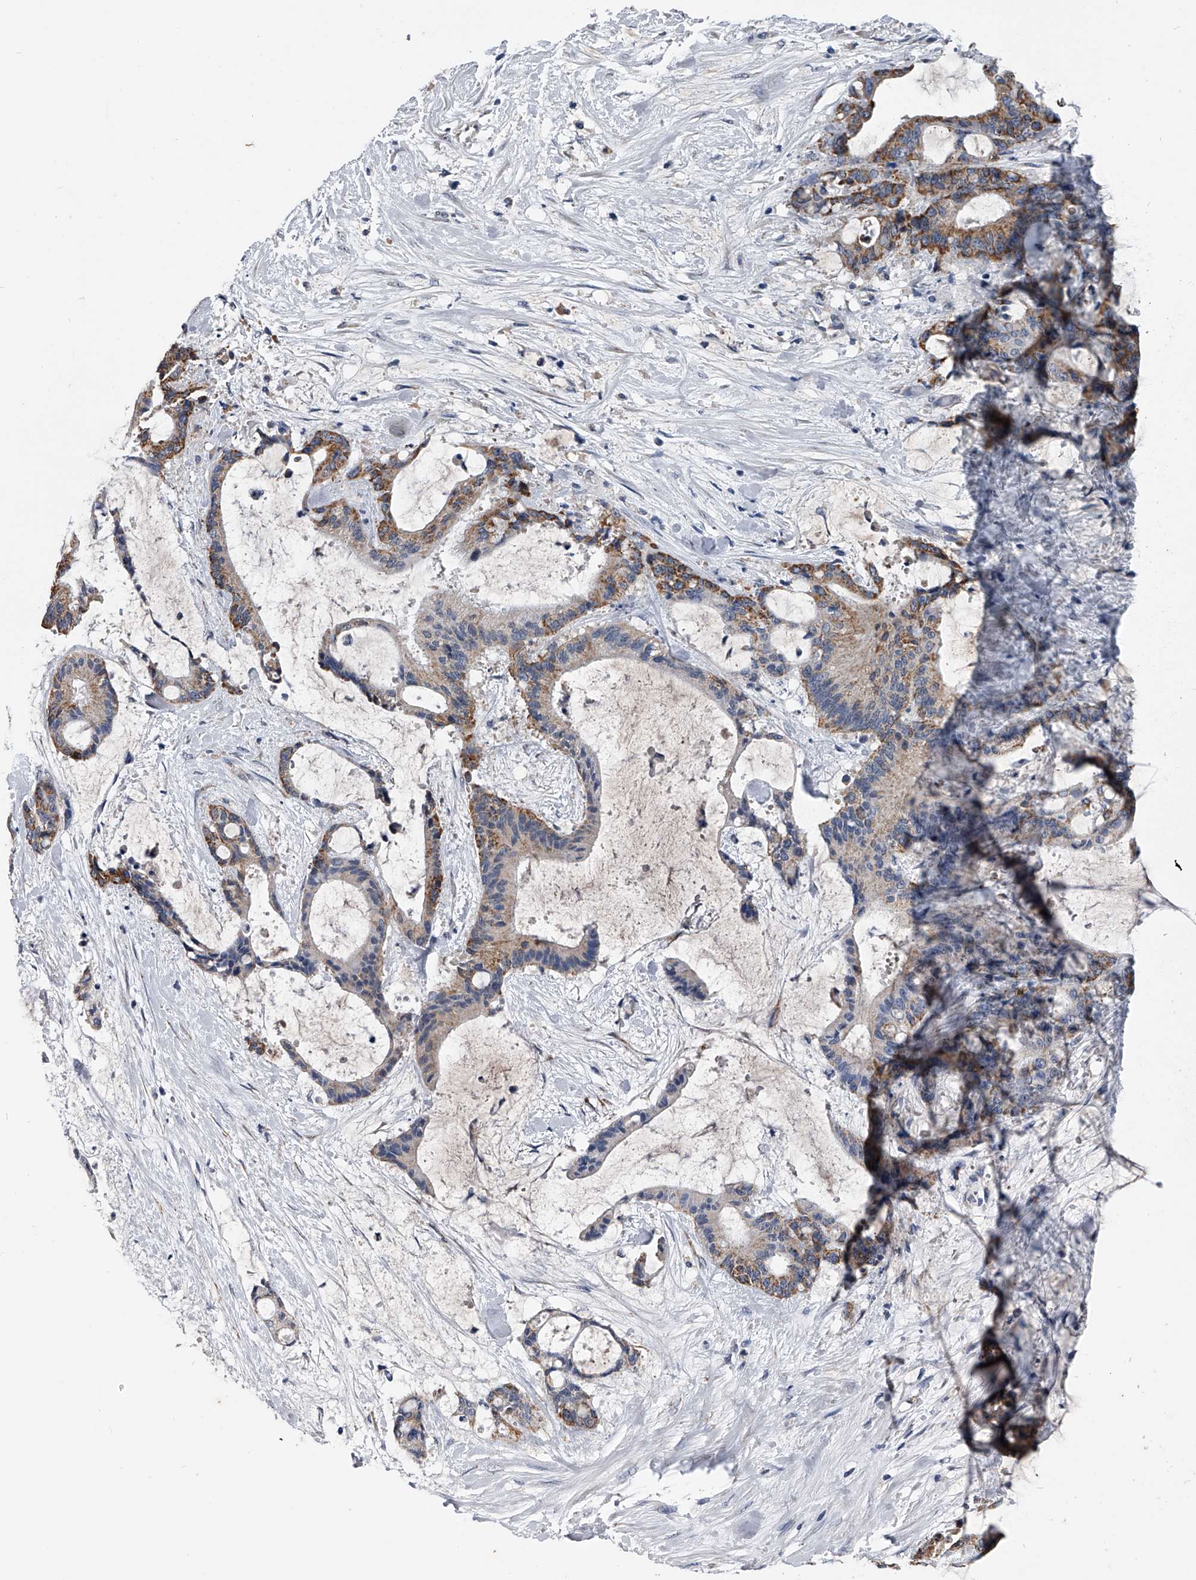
{"staining": {"intensity": "moderate", "quantity": ">75%", "location": "cytoplasmic/membranous"}, "tissue": "liver cancer", "cell_type": "Tumor cells", "image_type": "cancer", "snomed": [{"axis": "morphology", "description": "Cholangiocarcinoma"}, {"axis": "topography", "description": "Liver"}], "caption": "A brown stain shows moderate cytoplasmic/membranous staining of a protein in cholangiocarcinoma (liver) tumor cells.", "gene": "OAT", "patient": {"sex": "female", "age": 73}}